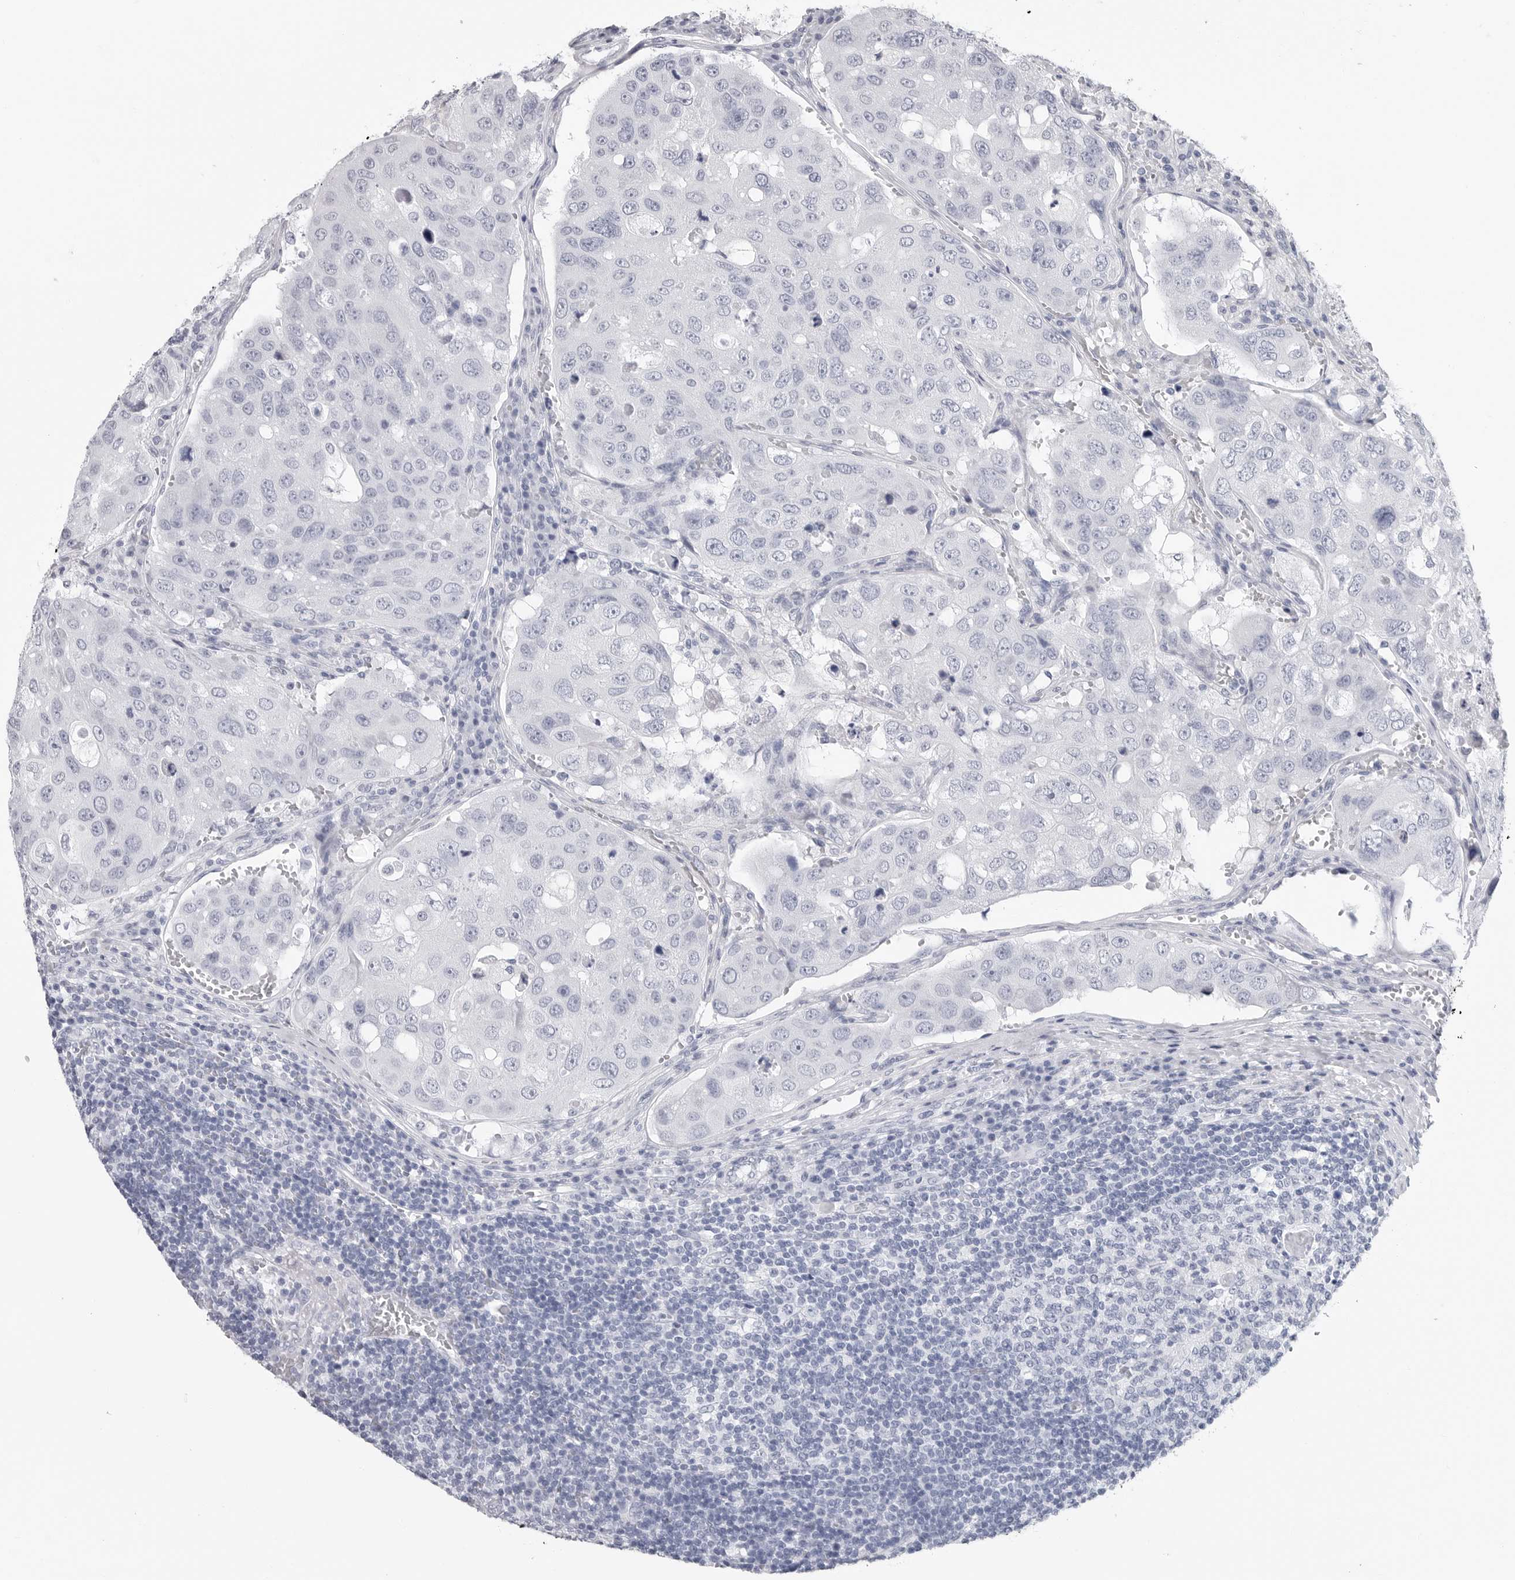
{"staining": {"intensity": "negative", "quantity": "none", "location": "none"}, "tissue": "urothelial cancer", "cell_type": "Tumor cells", "image_type": "cancer", "snomed": [{"axis": "morphology", "description": "Urothelial carcinoma, High grade"}, {"axis": "topography", "description": "Lymph node"}, {"axis": "topography", "description": "Urinary bladder"}], "caption": "The micrograph exhibits no significant expression in tumor cells of high-grade urothelial carcinoma.", "gene": "CSH1", "patient": {"sex": "male", "age": 51}}